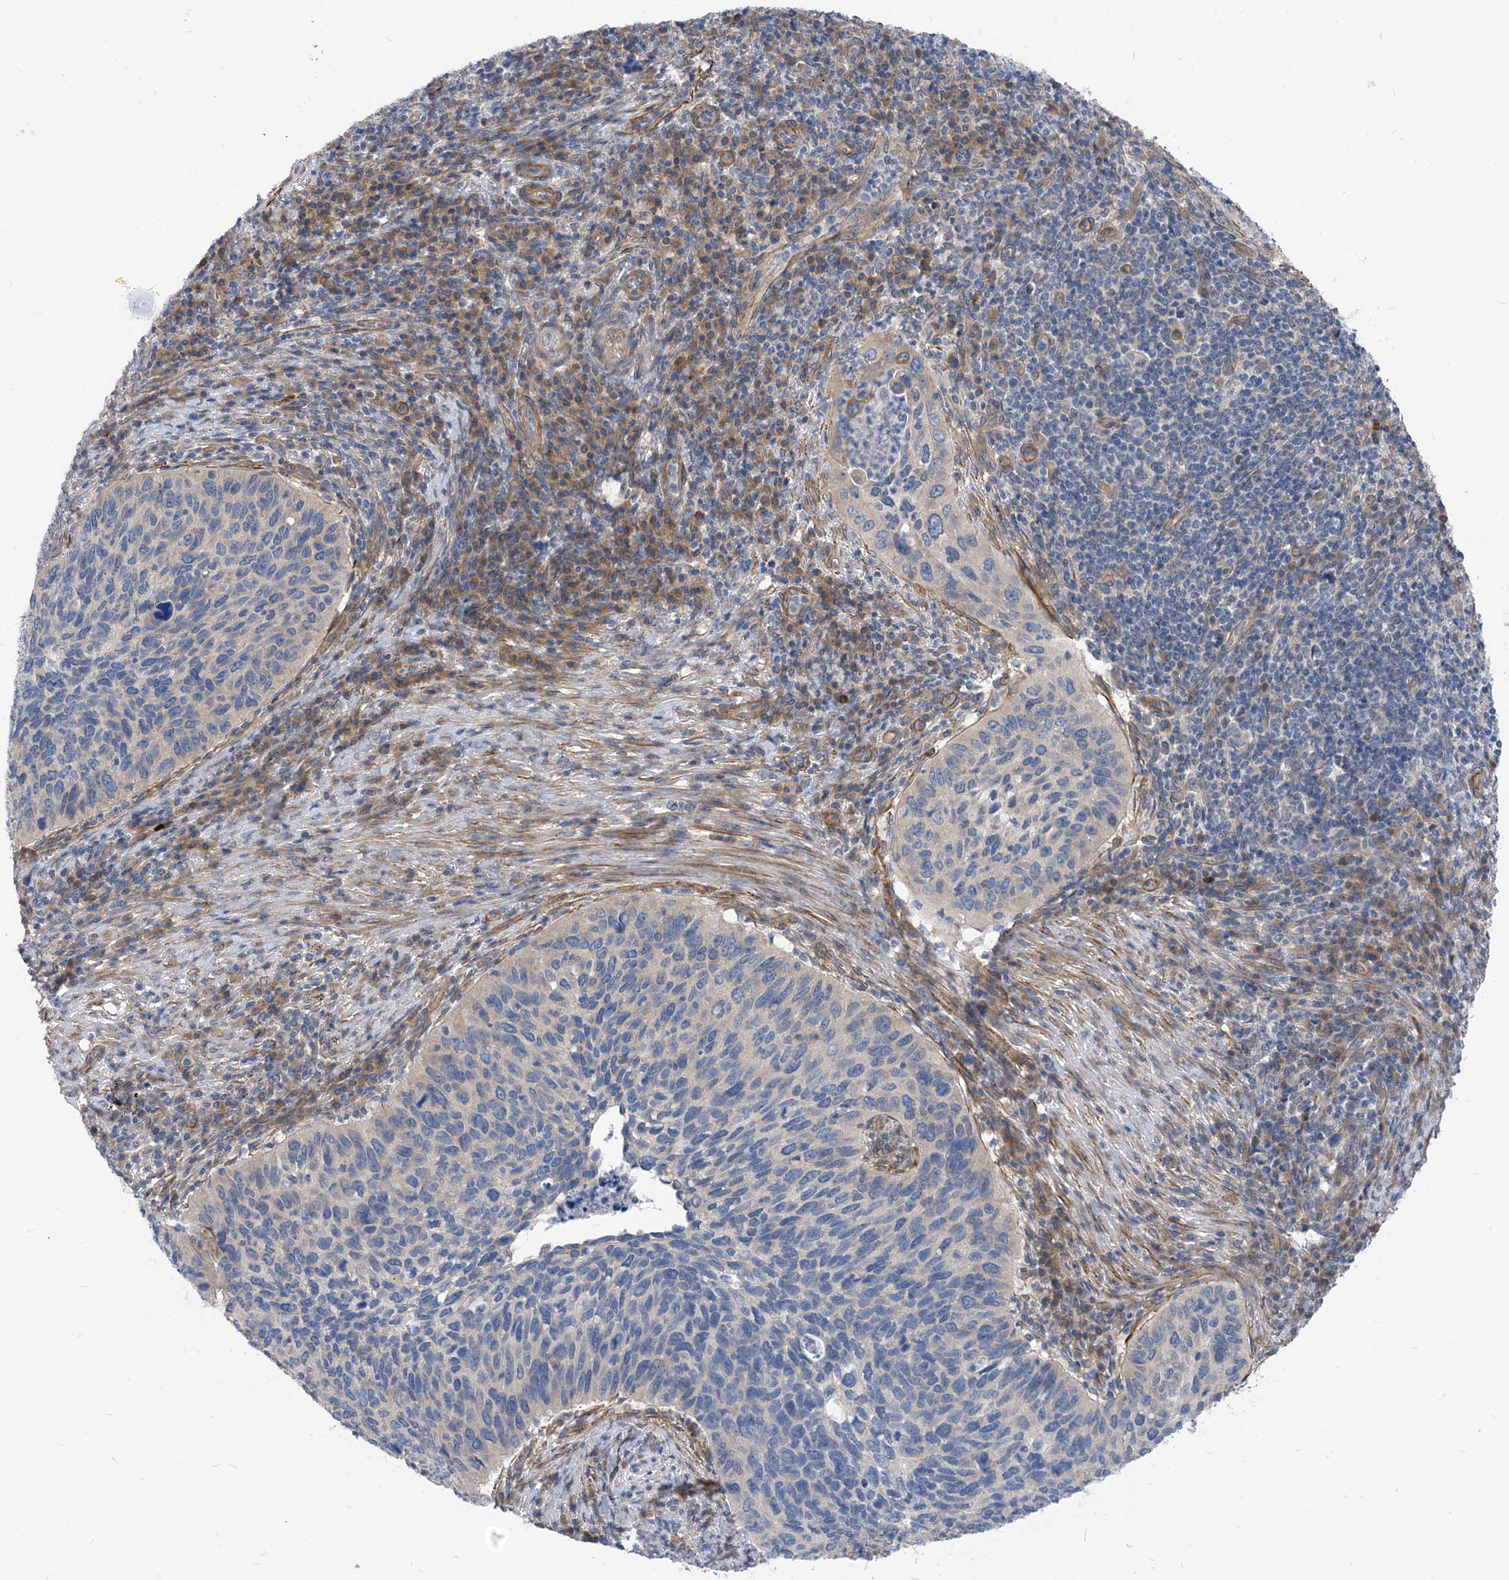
{"staining": {"intensity": "negative", "quantity": "none", "location": "none"}, "tissue": "cervical cancer", "cell_type": "Tumor cells", "image_type": "cancer", "snomed": [{"axis": "morphology", "description": "Squamous cell carcinoma, NOS"}, {"axis": "topography", "description": "Cervix"}], "caption": "This histopathology image is of cervical cancer stained with IHC to label a protein in brown with the nuclei are counter-stained blue. There is no expression in tumor cells.", "gene": "PLEKHA3", "patient": {"sex": "female", "age": 38}}